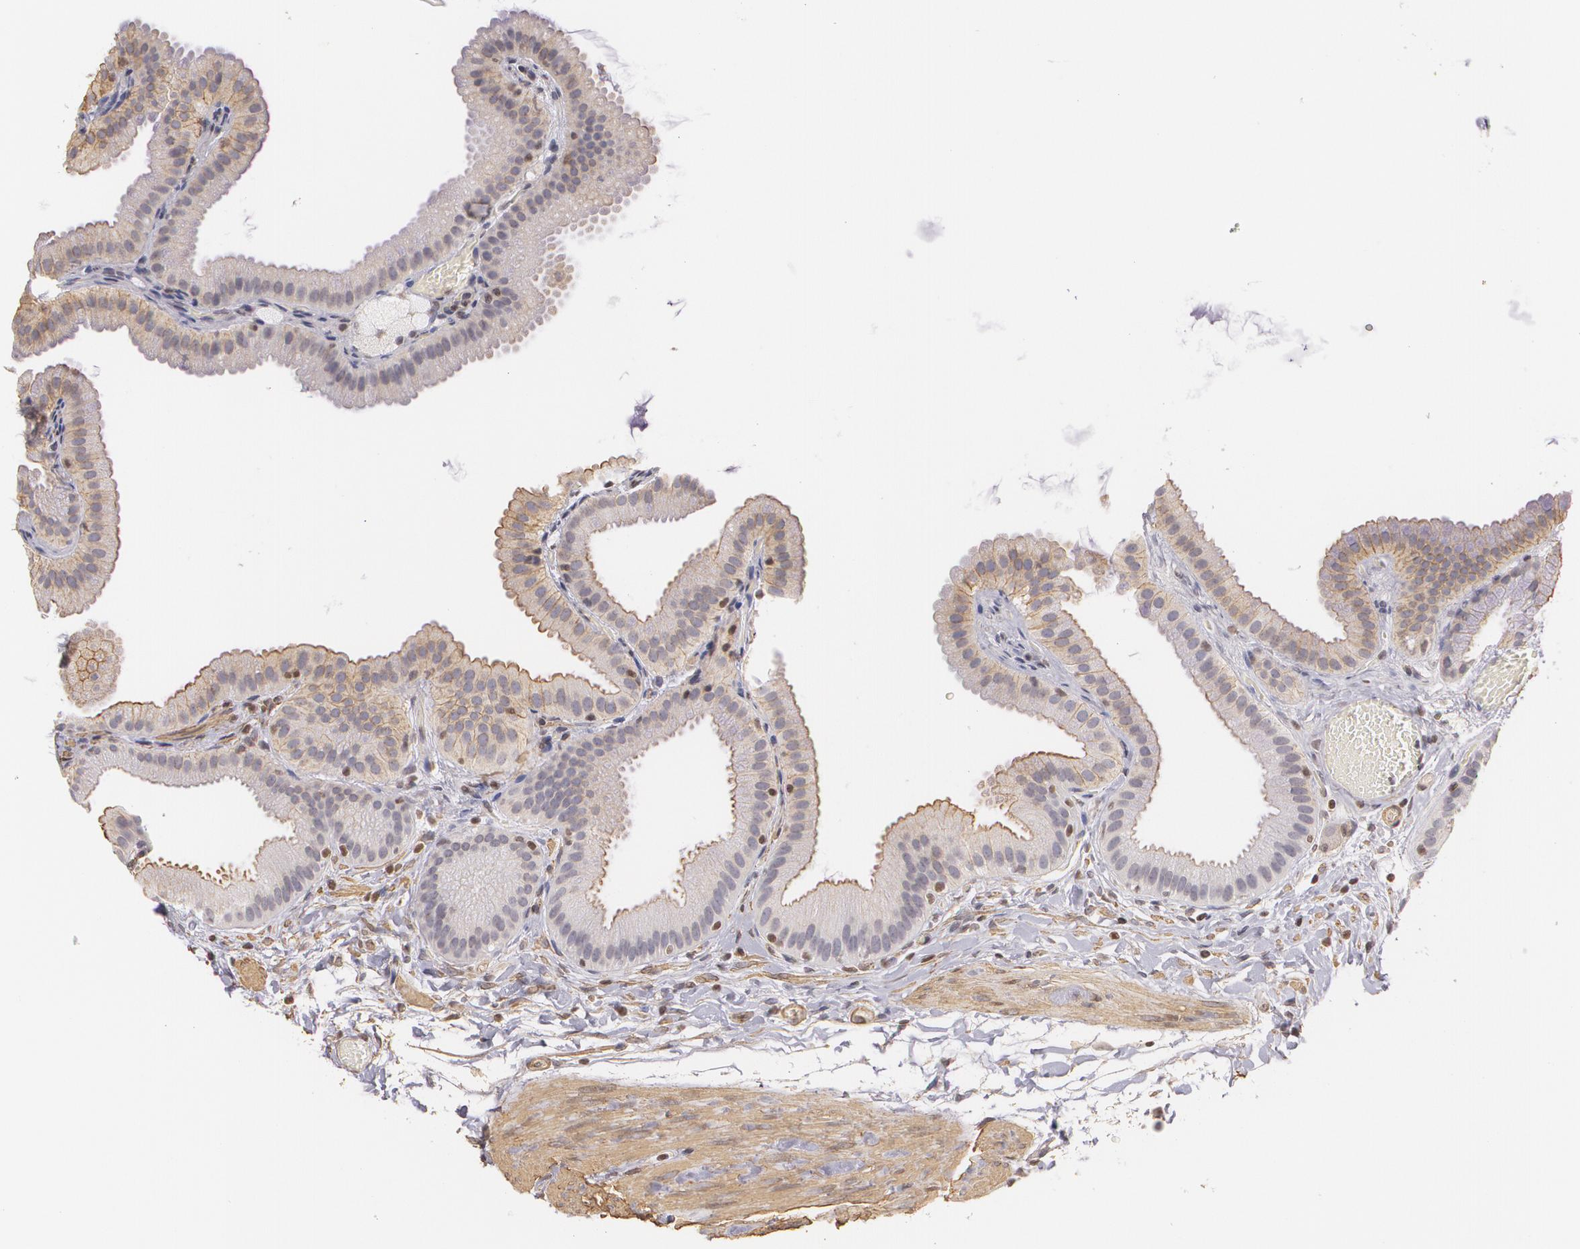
{"staining": {"intensity": "weak", "quantity": ">75%", "location": "cytoplasmic/membranous"}, "tissue": "gallbladder", "cell_type": "Glandular cells", "image_type": "normal", "snomed": [{"axis": "morphology", "description": "Normal tissue, NOS"}, {"axis": "topography", "description": "Gallbladder"}], "caption": "Normal gallbladder was stained to show a protein in brown. There is low levels of weak cytoplasmic/membranous positivity in about >75% of glandular cells.", "gene": "VAMP1", "patient": {"sex": "female", "age": 63}}